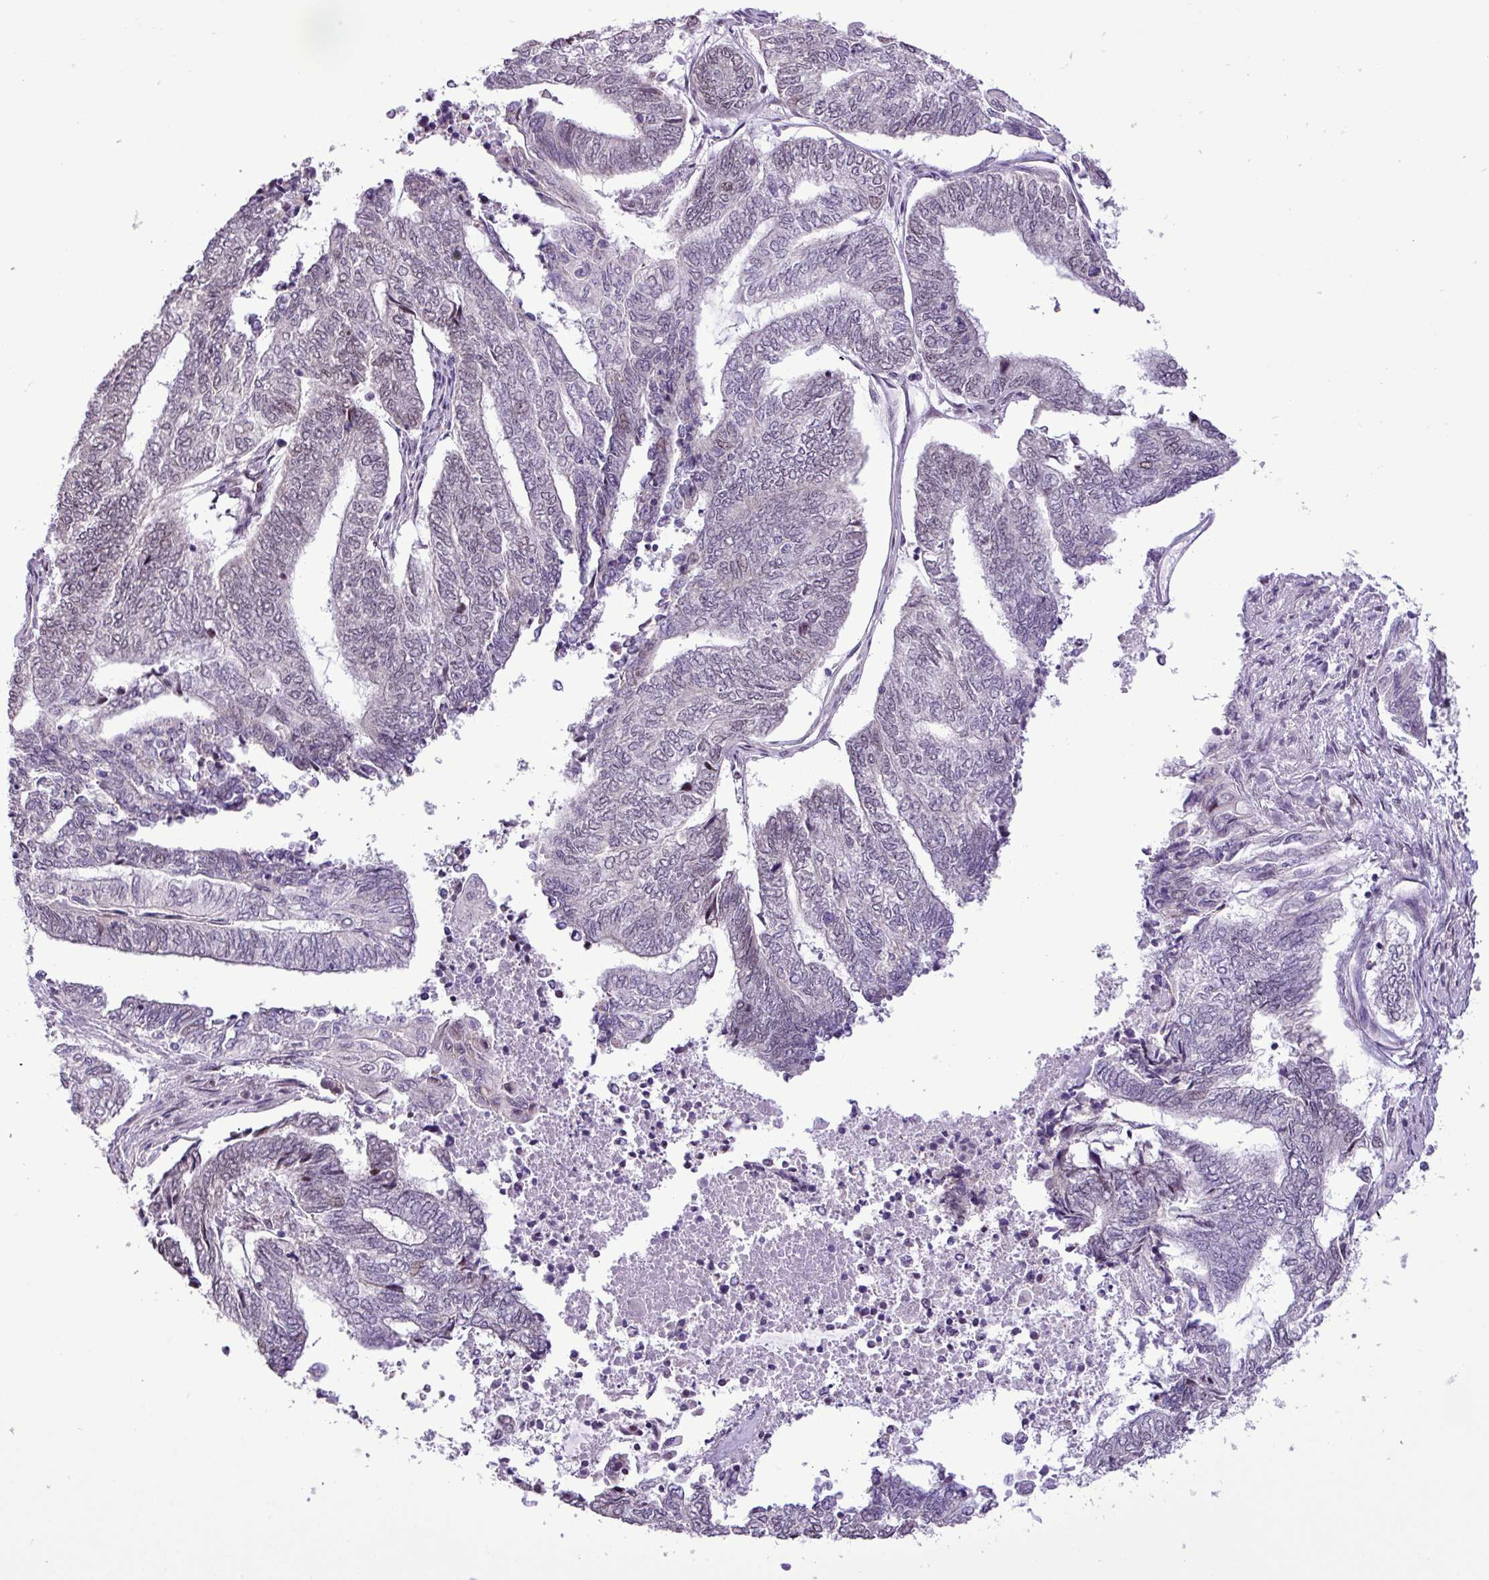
{"staining": {"intensity": "negative", "quantity": "none", "location": "none"}, "tissue": "endometrial cancer", "cell_type": "Tumor cells", "image_type": "cancer", "snomed": [{"axis": "morphology", "description": "Adenocarcinoma, NOS"}, {"axis": "topography", "description": "Uterus"}, {"axis": "topography", "description": "Endometrium"}], "caption": "An immunohistochemistry (IHC) image of endometrial cancer (adenocarcinoma) is shown. There is no staining in tumor cells of endometrial cancer (adenocarcinoma).", "gene": "ZNF354A", "patient": {"sex": "female", "age": 70}}